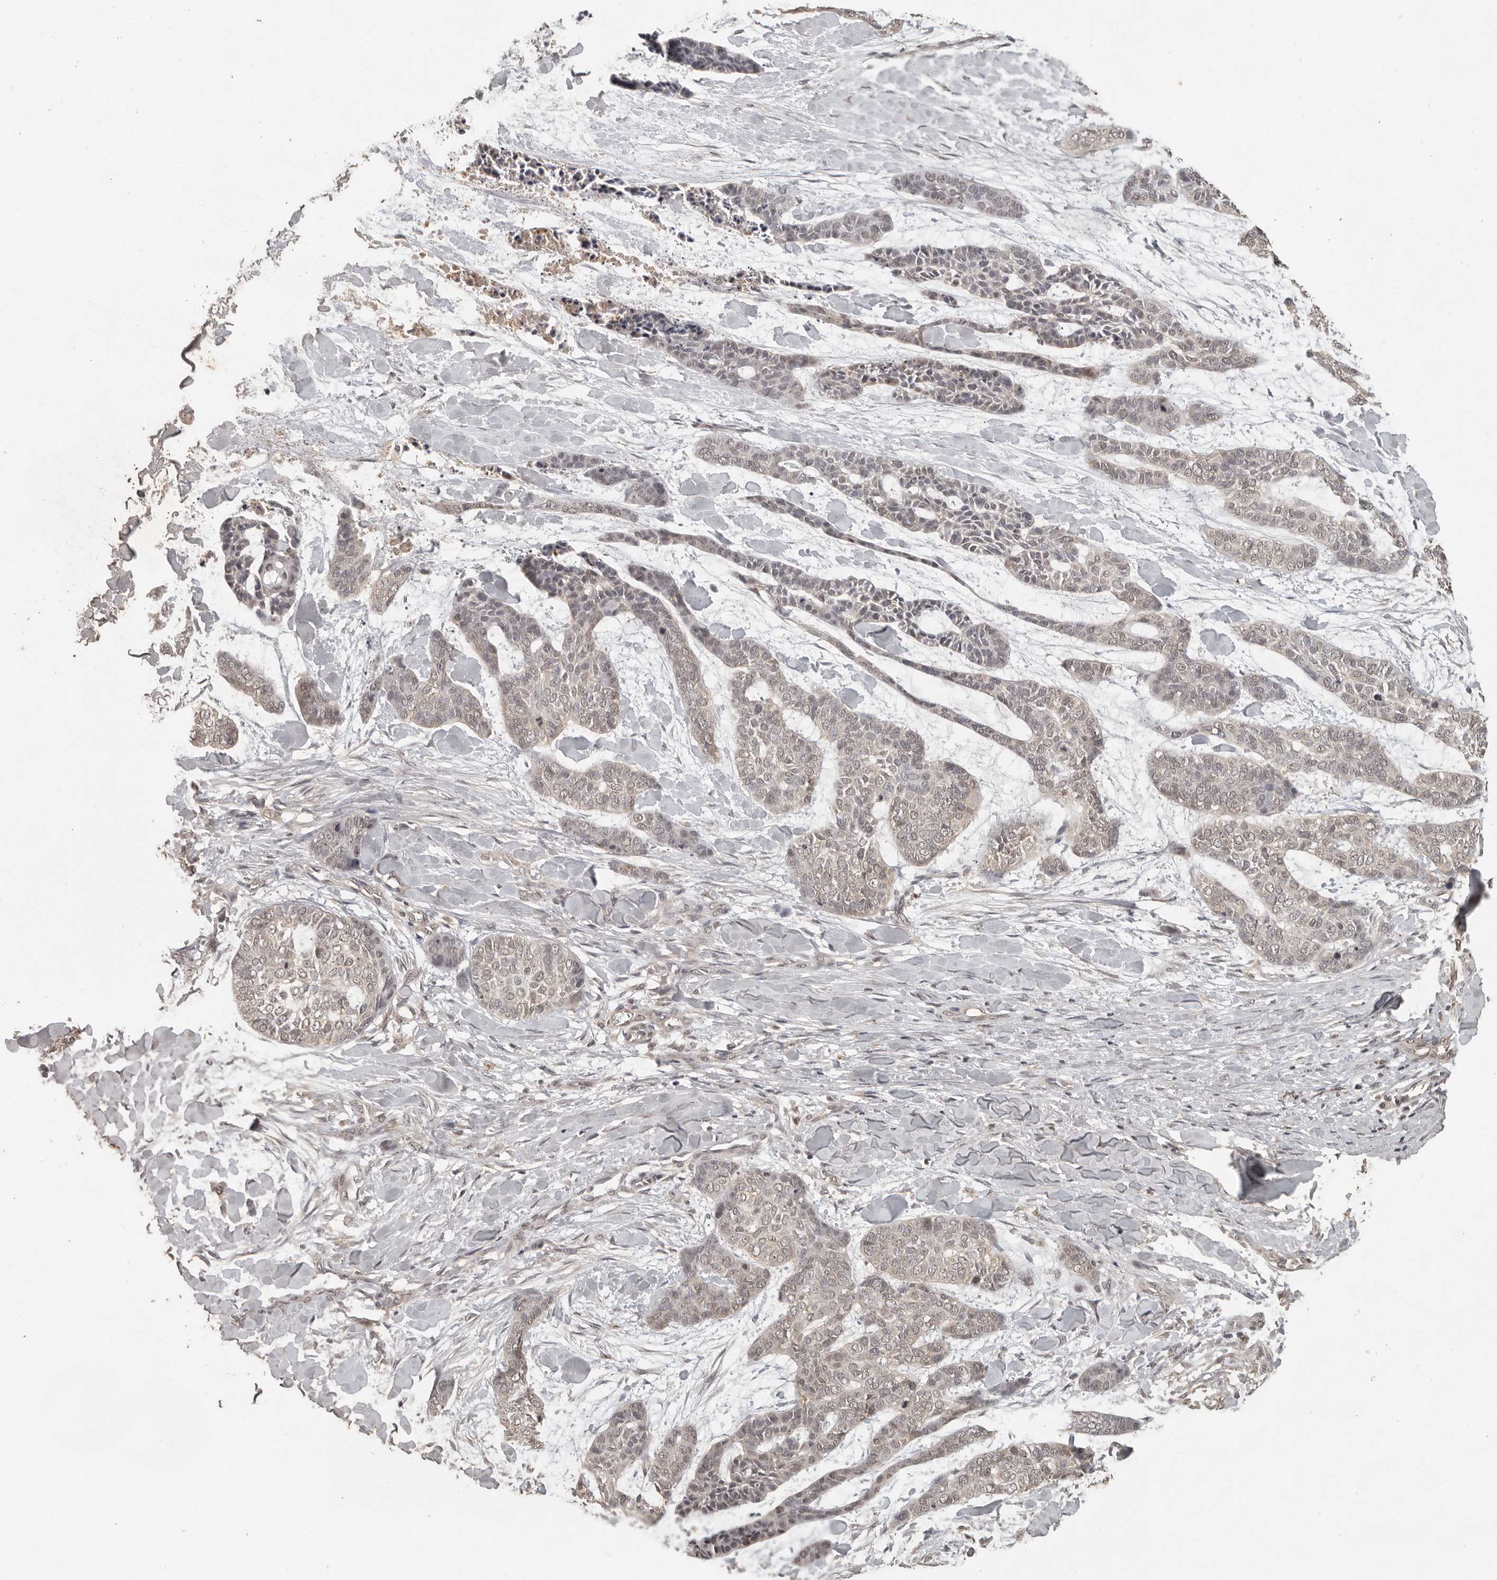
{"staining": {"intensity": "negative", "quantity": "none", "location": "none"}, "tissue": "skin cancer", "cell_type": "Tumor cells", "image_type": "cancer", "snomed": [{"axis": "morphology", "description": "Basal cell carcinoma"}, {"axis": "topography", "description": "Skin"}], "caption": "Immunohistochemistry micrograph of human basal cell carcinoma (skin) stained for a protein (brown), which shows no staining in tumor cells.", "gene": "CTF1", "patient": {"sex": "female", "age": 64}}